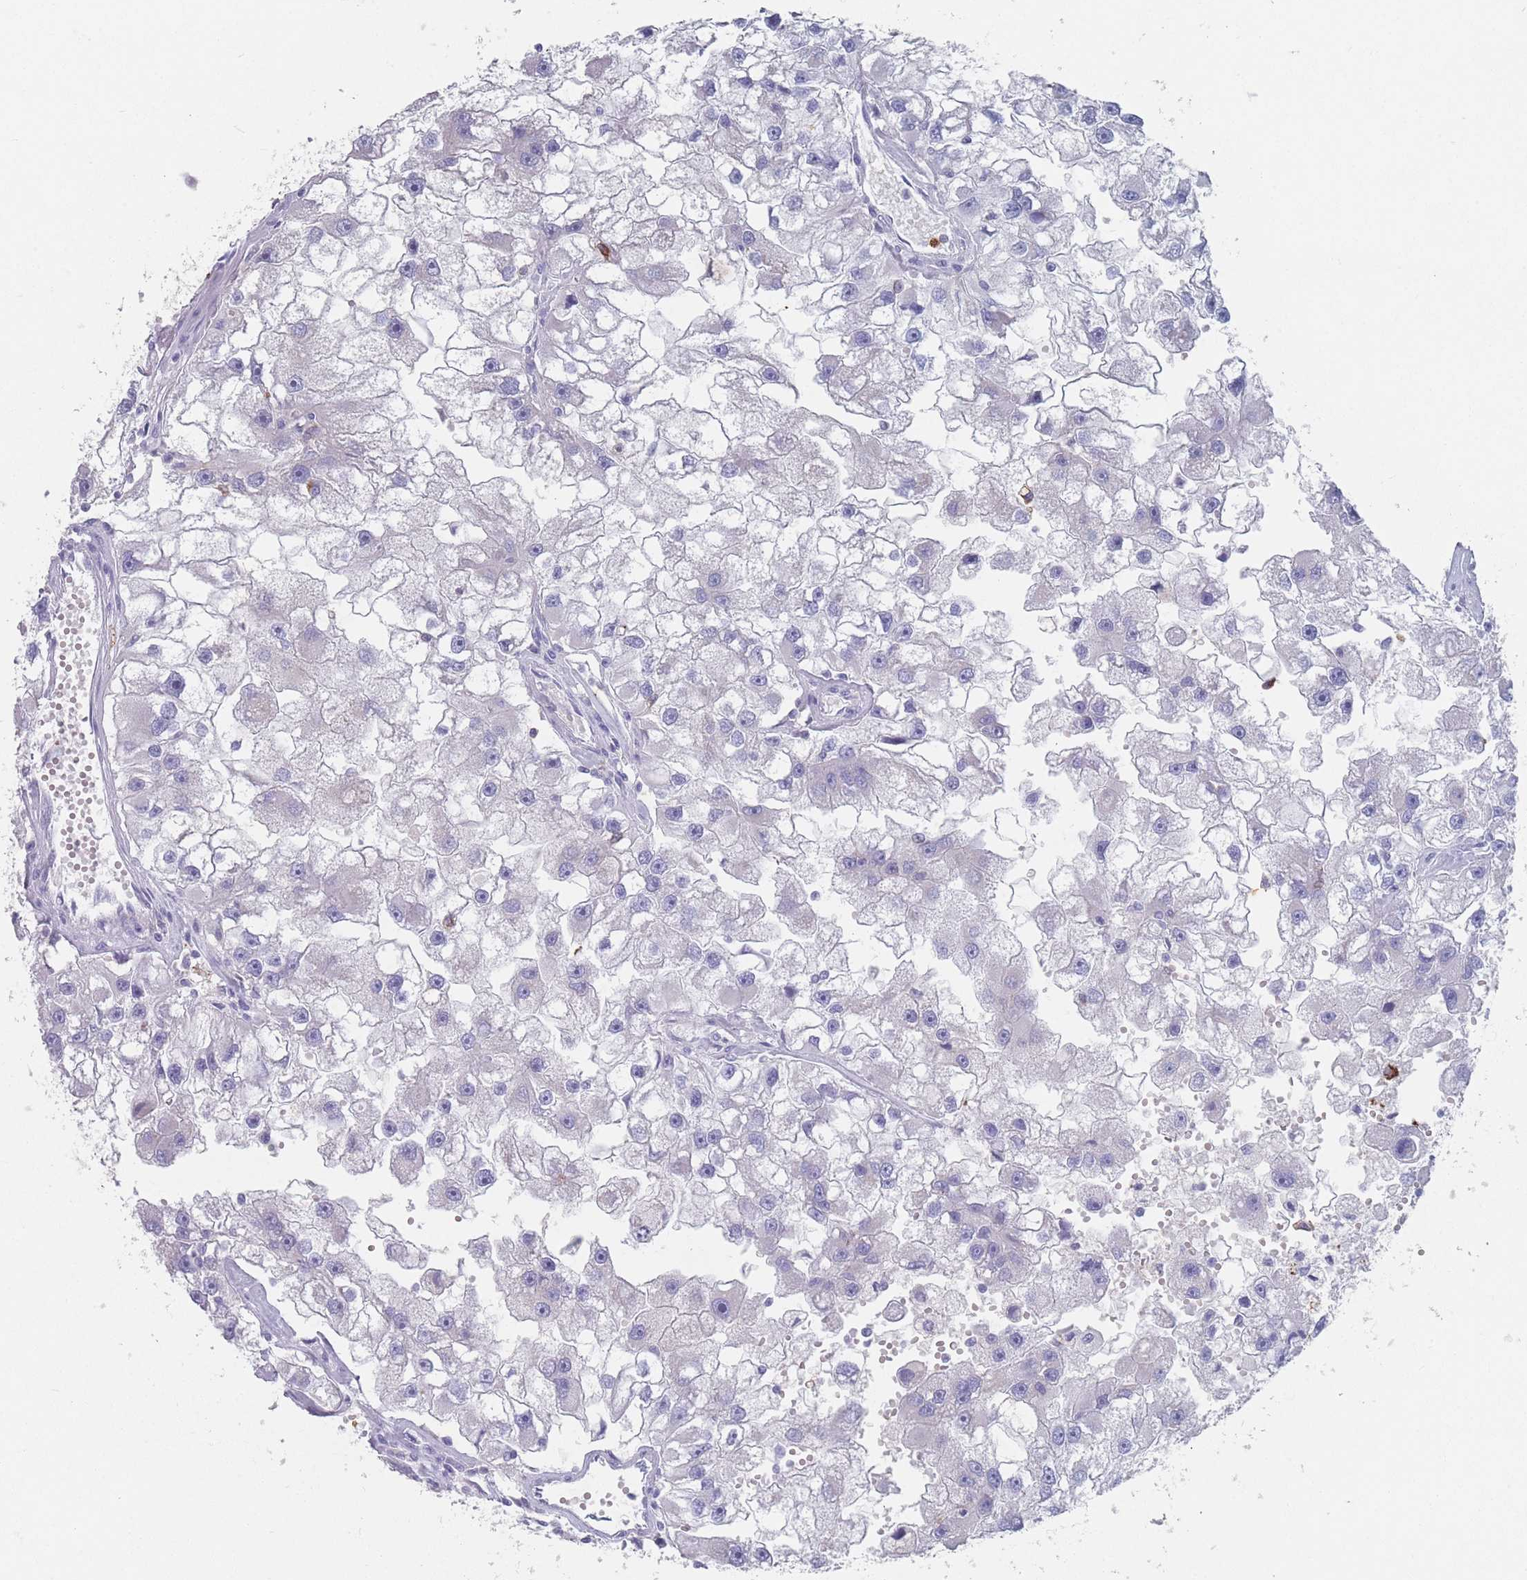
{"staining": {"intensity": "negative", "quantity": "none", "location": "none"}, "tissue": "renal cancer", "cell_type": "Tumor cells", "image_type": "cancer", "snomed": [{"axis": "morphology", "description": "Adenocarcinoma, NOS"}, {"axis": "topography", "description": "Kidney"}], "caption": "Tumor cells are negative for protein expression in human renal cancer (adenocarcinoma).", "gene": "ATP1A3", "patient": {"sex": "male", "age": 63}}